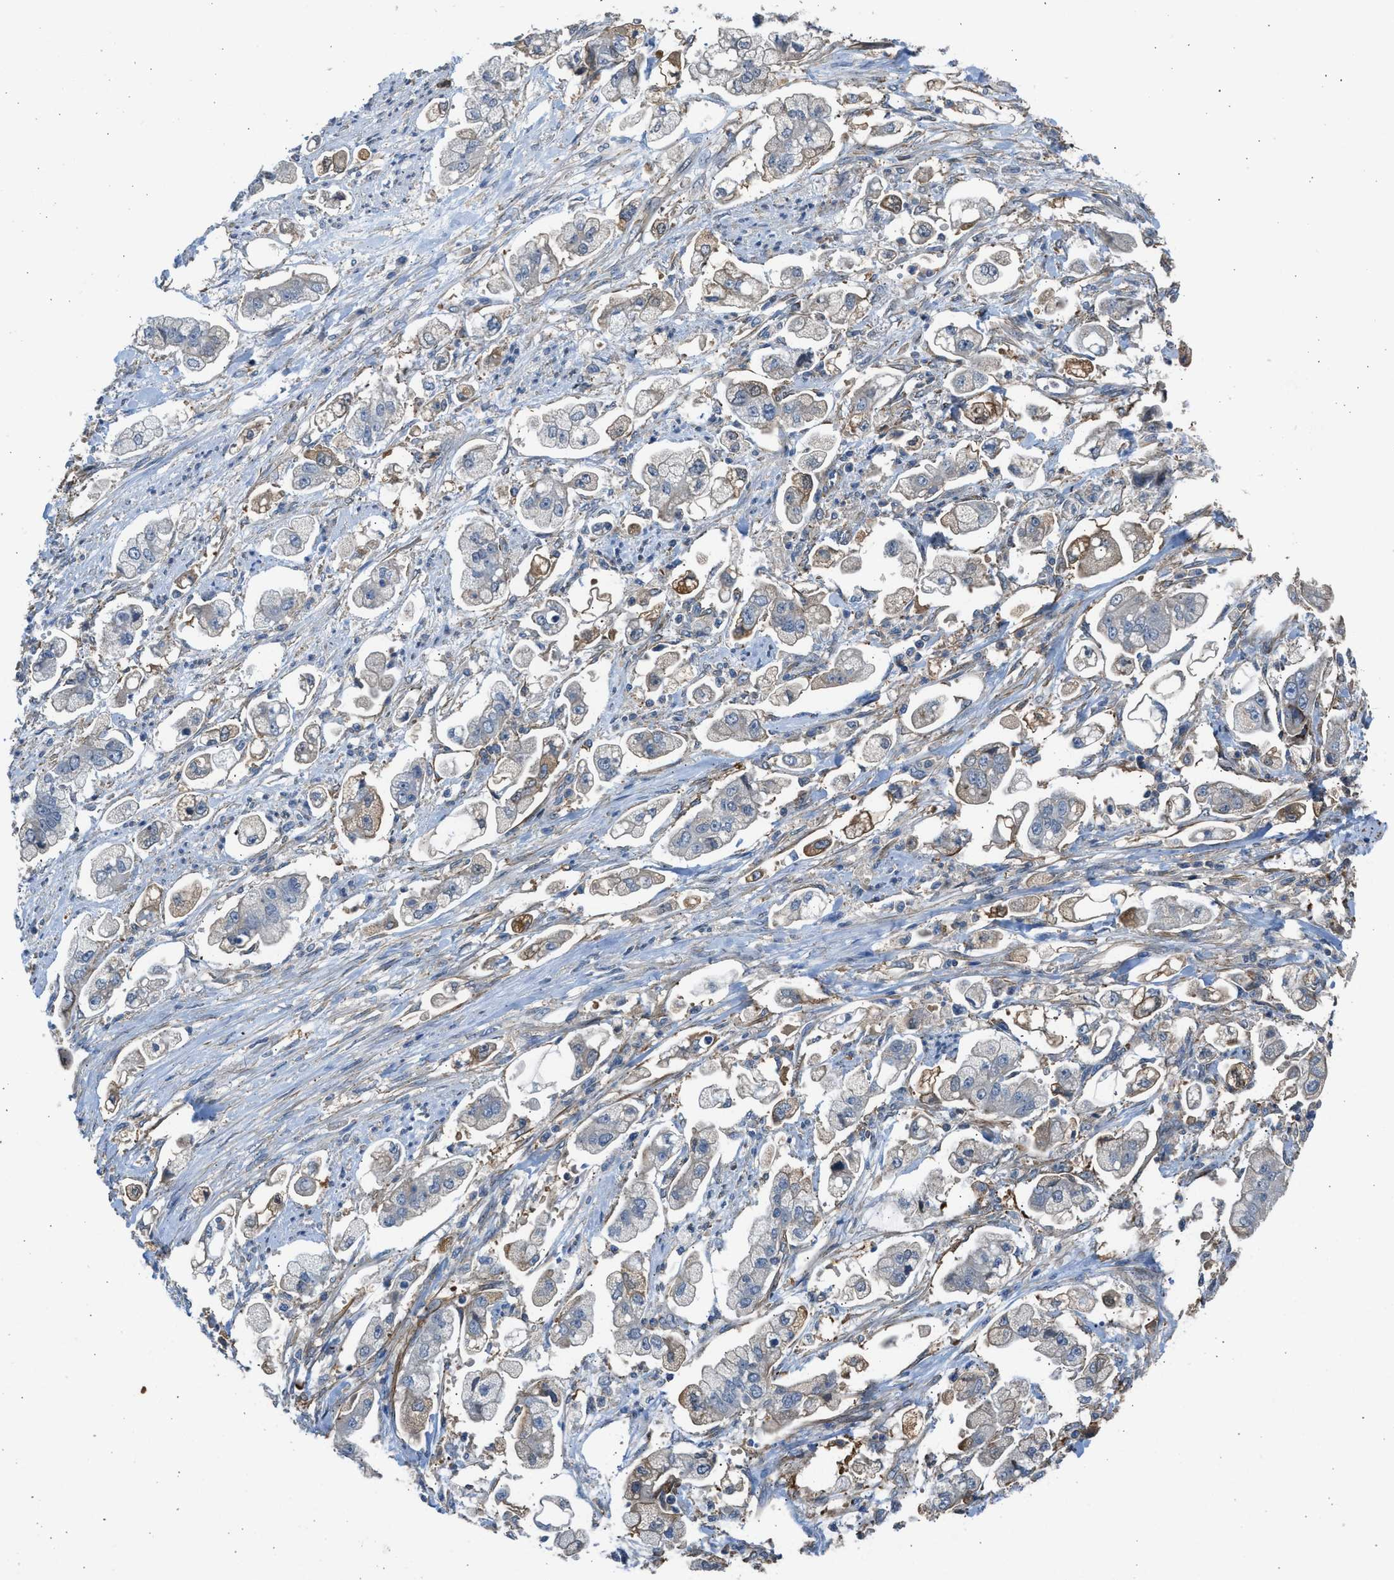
{"staining": {"intensity": "negative", "quantity": "none", "location": "none"}, "tissue": "stomach cancer", "cell_type": "Tumor cells", "image_type": "cancer", "snomed": [{"axis": "morphology", "description": "Adenocarcinoma, NOS"}, {"axis": "topography", "description": "Stomach"}], "caption": "Stomach cancer (adenocarcinoma) was stained to show a protein in brown. There is no significant expression in tumor cells.", "gene": "PCNX3", "patient": {"sex": "male", "age": 62}}